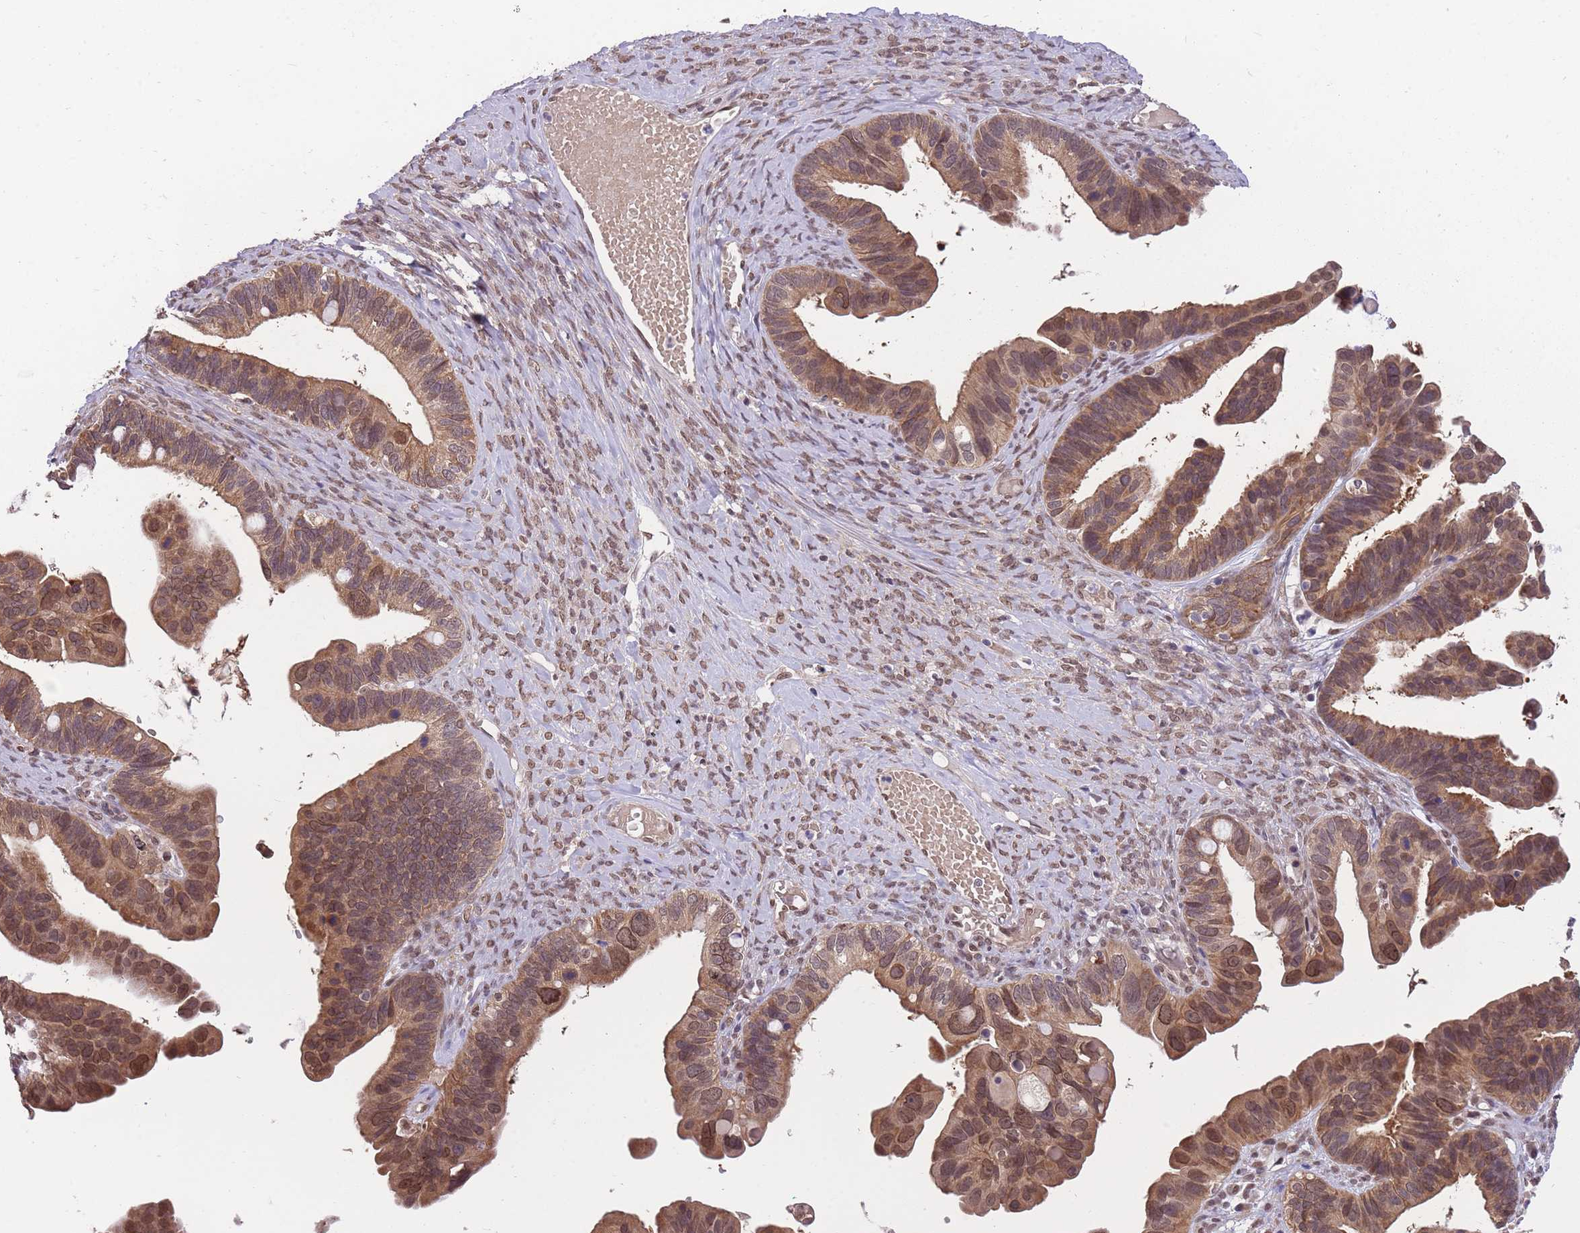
{"staining": {"intensity": "moderate", "quantity": ">75%", "location": "cytoplasmic/membranous,nuclear"}, "tissue": "ovarian cancer", "cell_type": "Tumor cells", "image_type": "cancer", "snomed": [{"axis": "morphology", "description": "Cystadenocarcinoma, serous, NOS"}, {"axis": "topography", "description": "Ovary"}], "caption": "This histopathology image exhibits immunohistochemistry staining of ovarian serous cystadenocarcinoma, with medium moderate cytoplasmic/membranous and nuclear expression in about >75% of tumor cells.", "gene": "CDIP1", "patient": {"sex": "female", "age": 56}}